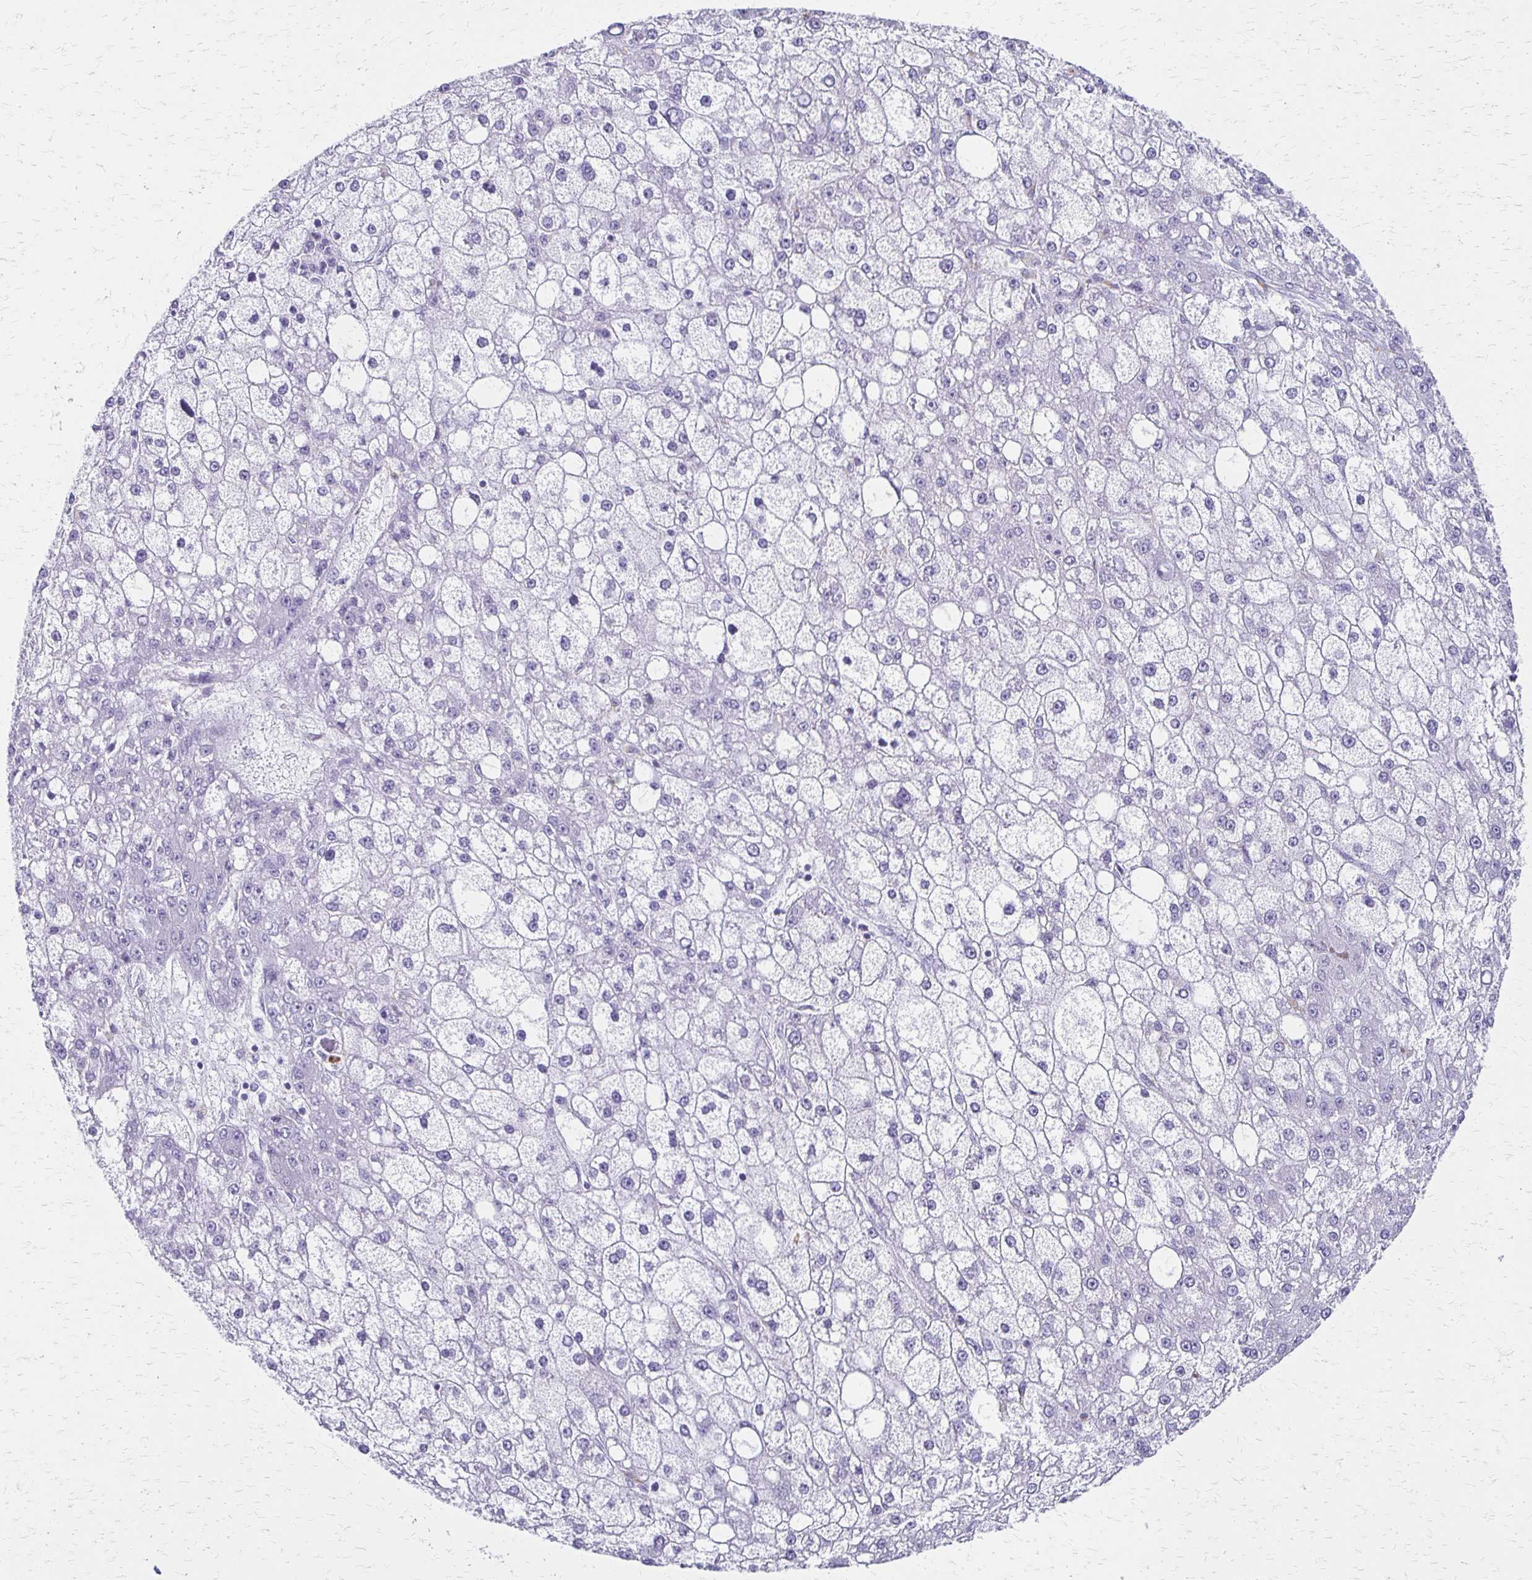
{"staining": {"intensity": "negative", "quantity": "none", "location": "none"}, "tissue": "liver cancer", "cell_type": "Tumor cells", "image_type": "cancer", "snomed": [{"axis": "morphology", "description": "Carcinoma, Hepatocellular, NOS"}, {"axis": "topography", "description": "Liver"}], "caption": "Image shows no protein staining in tumor cells of liver cancer (hepatocellular carcinoma) tissue.", "gene": "IVL", "patient": {"sex": "male", "age": 67}}